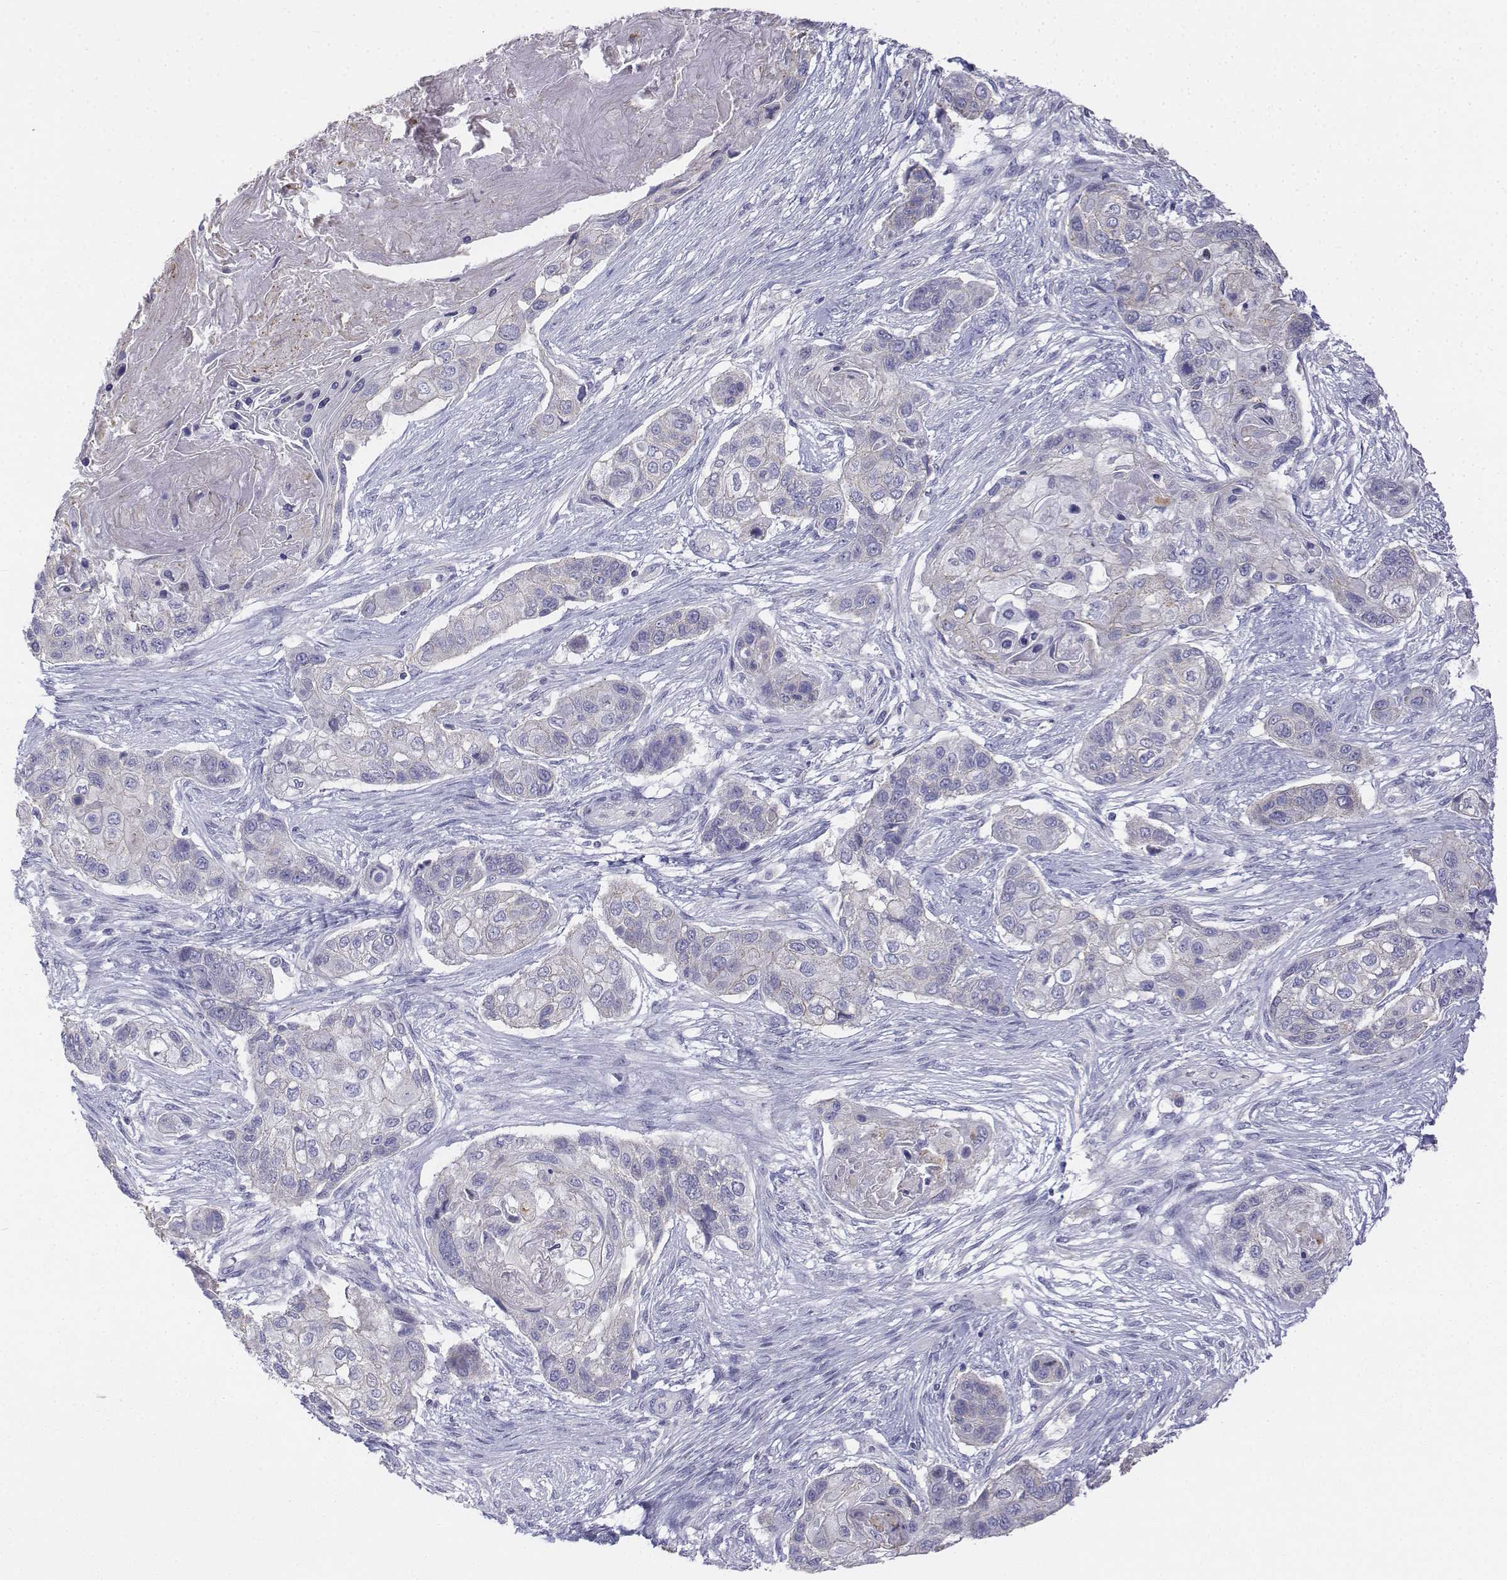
{"staining": {"intensity": "negative", "quantity": "none", "location": "none"}, "tissue": "lung cancer", "cell_type": "Tumor cells", "image_type": "cancer", "snomed": [{"axis": "morphology", "description": "Squamous cell carcinoma, NOS"}, {"axis": "topography", "description": "Lung"}], "caption": "The photomicrograph demonstrates no staining of tumor cells in squamous cell carcinoma (lung). (DAB (3,3'-diaminobenzidine) IHC visualized using brightfield microscopy, high magnification).", "gene": "LGSN", "patient": {"sex": "male", "age": 69}}